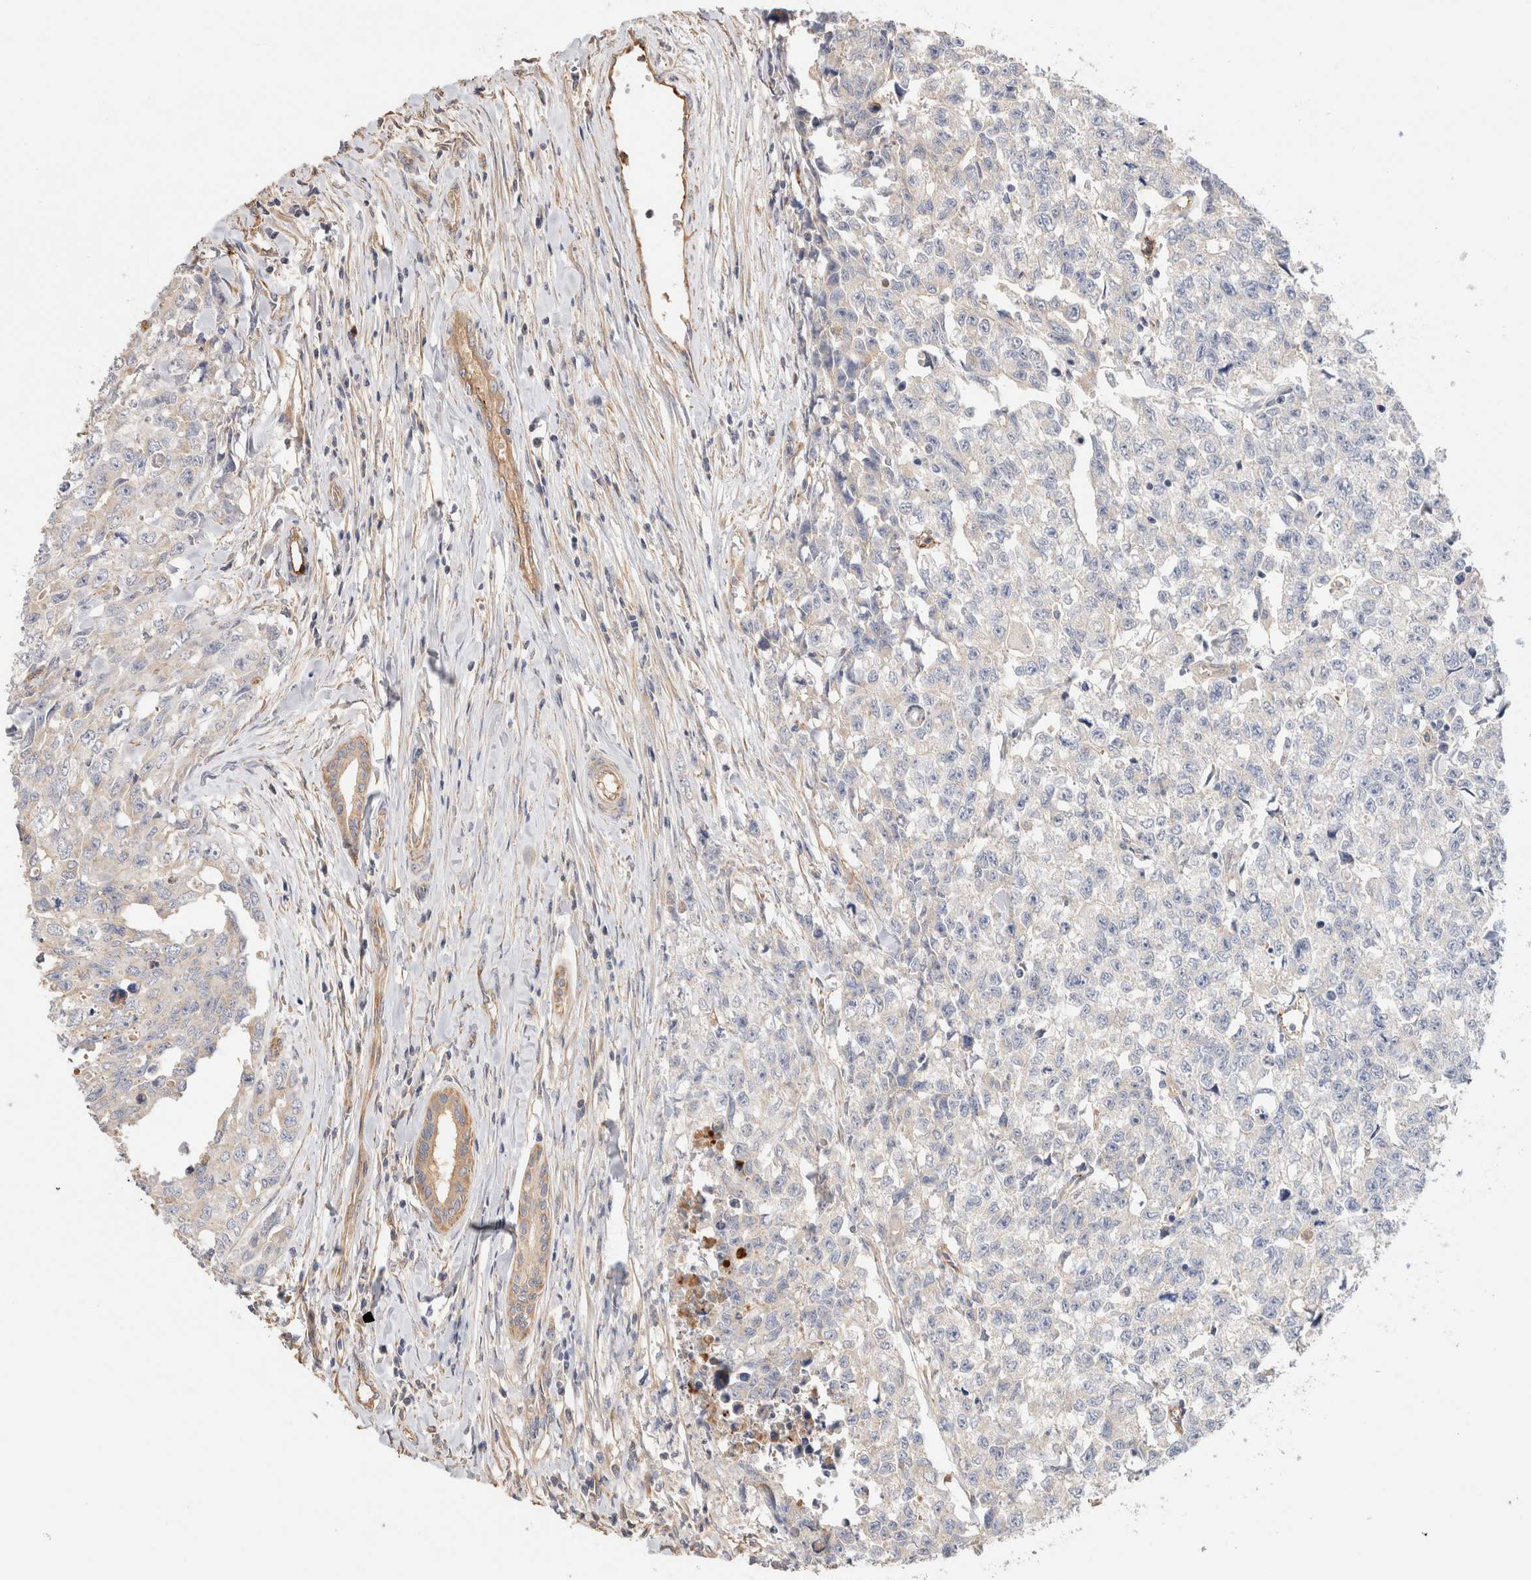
{"staining": {"intensity": "negative", "quantity": "none", "location": "none"}, "tissue": "testis cancer", "cell_type": "Tumor cells", "image_type": "cancer", "snomed": [{"axis": "morphology", "description": "Carcinoma, Embryonal, NOS"}, {"axis": "topography", "description": "Testis"}], "caption": "Immunohistochemistry (IHC) histopathology image of neoplastic tissue: testis cancer stained with DAB (3,3'-diaminobenzidine) displays no significant protein positivity in tumor cells. Nuclei are stained in blue.", "gene": "PROS1", "patient": {"sex": "male", "age": 28}}